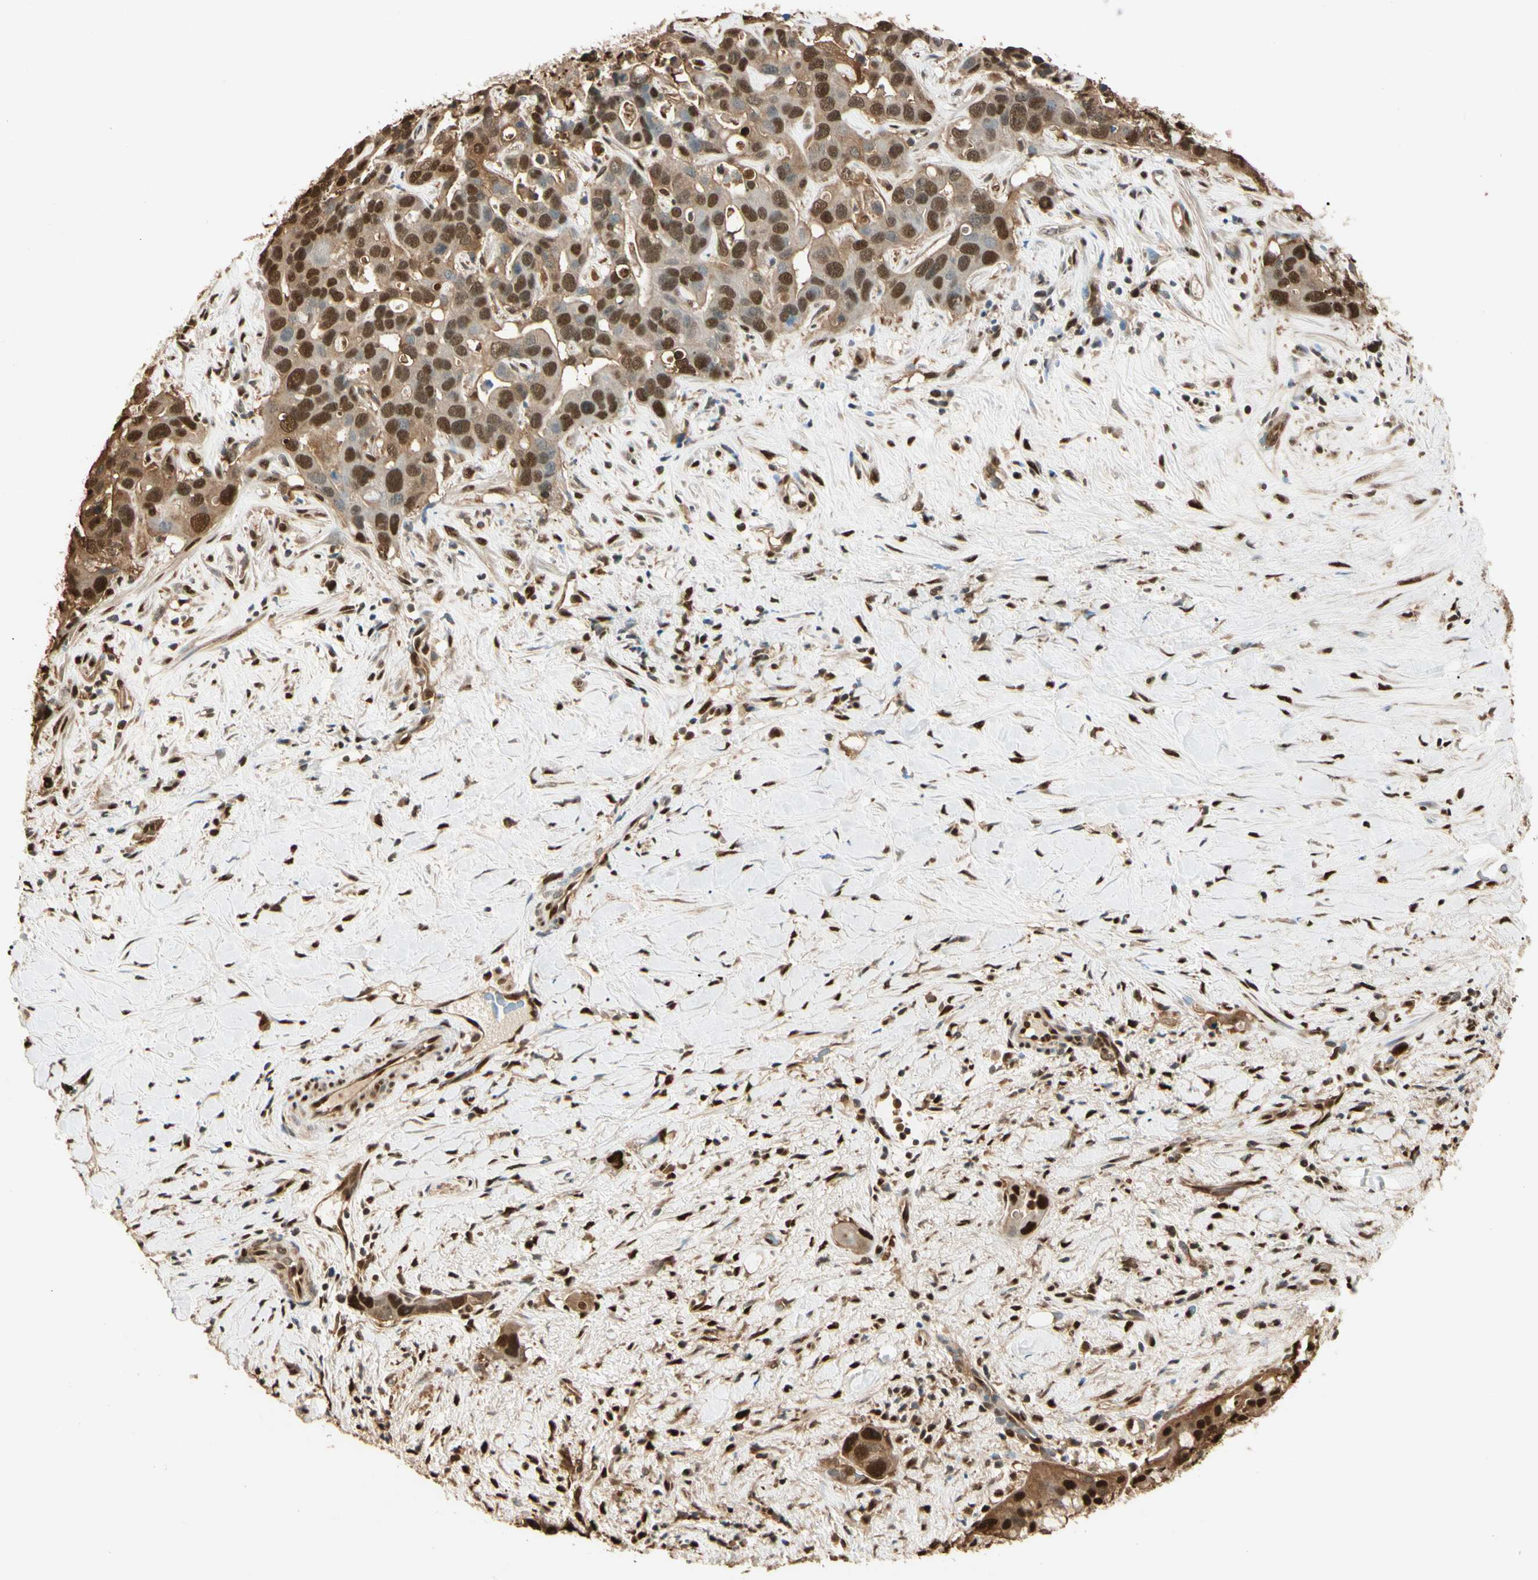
{"staining": {"intensity": "strong", "quantity": ">75%", "location": "cytoplasmic/membranous,nuclear"}, "tissue": "liver cancer", "cell_type": "Tumor cells", "image_type": "cancer", "snomed": [{"axis": "morphology", "description": "Cholangiocarcinoma"}, {"axis": "topography", "description": "Liver"}], "caption": "Cholangiocarcinoma (liver) stained with IHC reveals strong cytoplasmic/membranous and nuclear expression in approximately >75% of tumor cells.", "gene": "PNCK", "patient": {"sex": "female", "age": 65}}